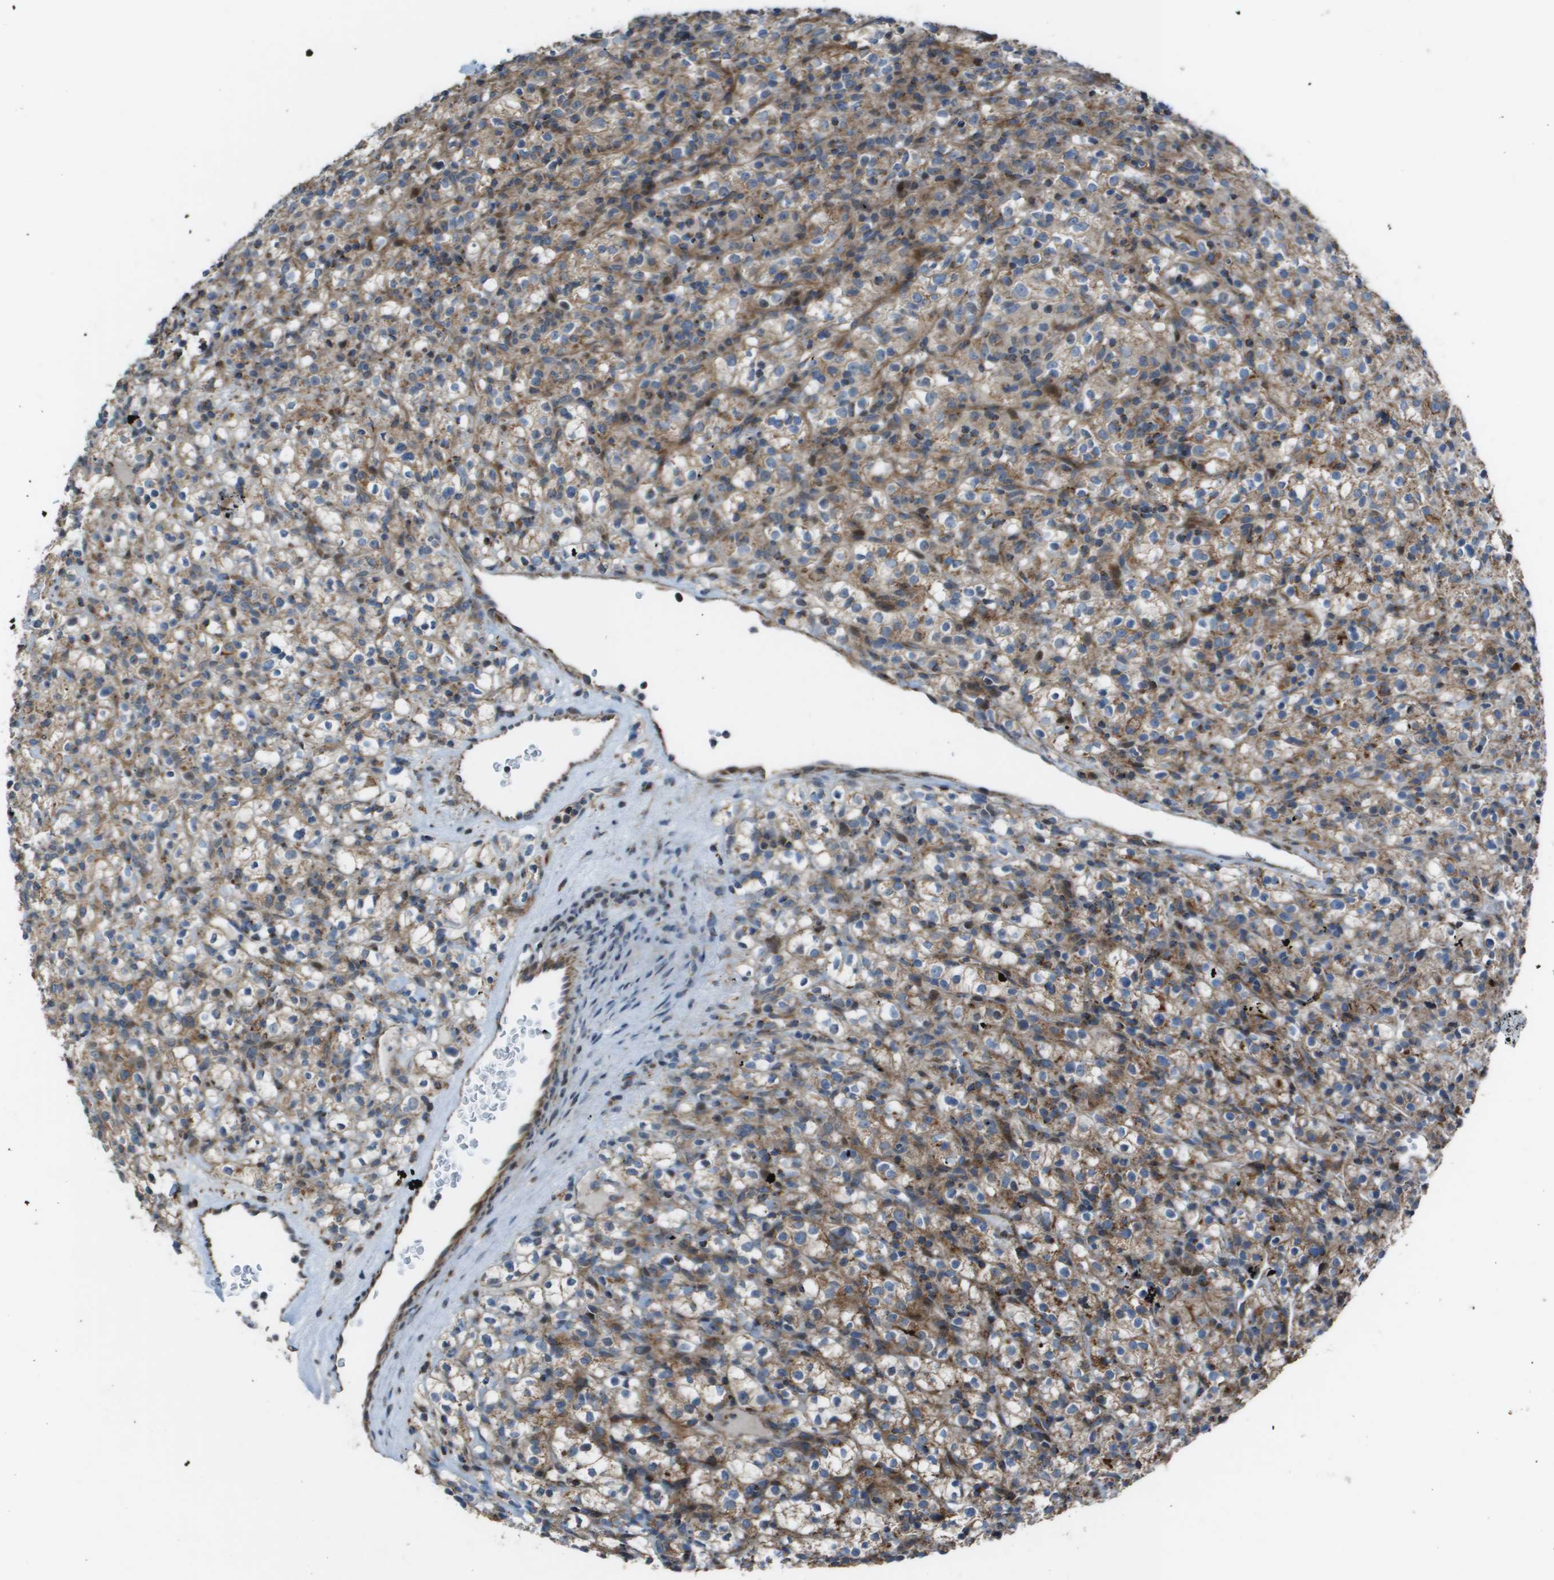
{"staining": {"intensity": "weak", "quantity": ">75%", "location": "cytoplasmic/membranous"}, "tissue": "renal cancer", "cell_type": "Tumor cells", "image_type": "cancer", "snomed": [{"axis": "morphology", "description": "Normal tissue, NOS"}, {"axis": "morphology", "description": "Adenocarcinoma, NOS"}, {"axis": "topography", "description": "Kidney"}], "caption": "Immunohistochemistry (IHC) histopathology image of human renal adenocarcinoma stained for a protein (brown), which reveals low levels of weak cytoplasmic/membranous staining in approximately >75% of tumor cells.", "gene": "MGAT3", "patient": {"sex": "female", "age": 72}}